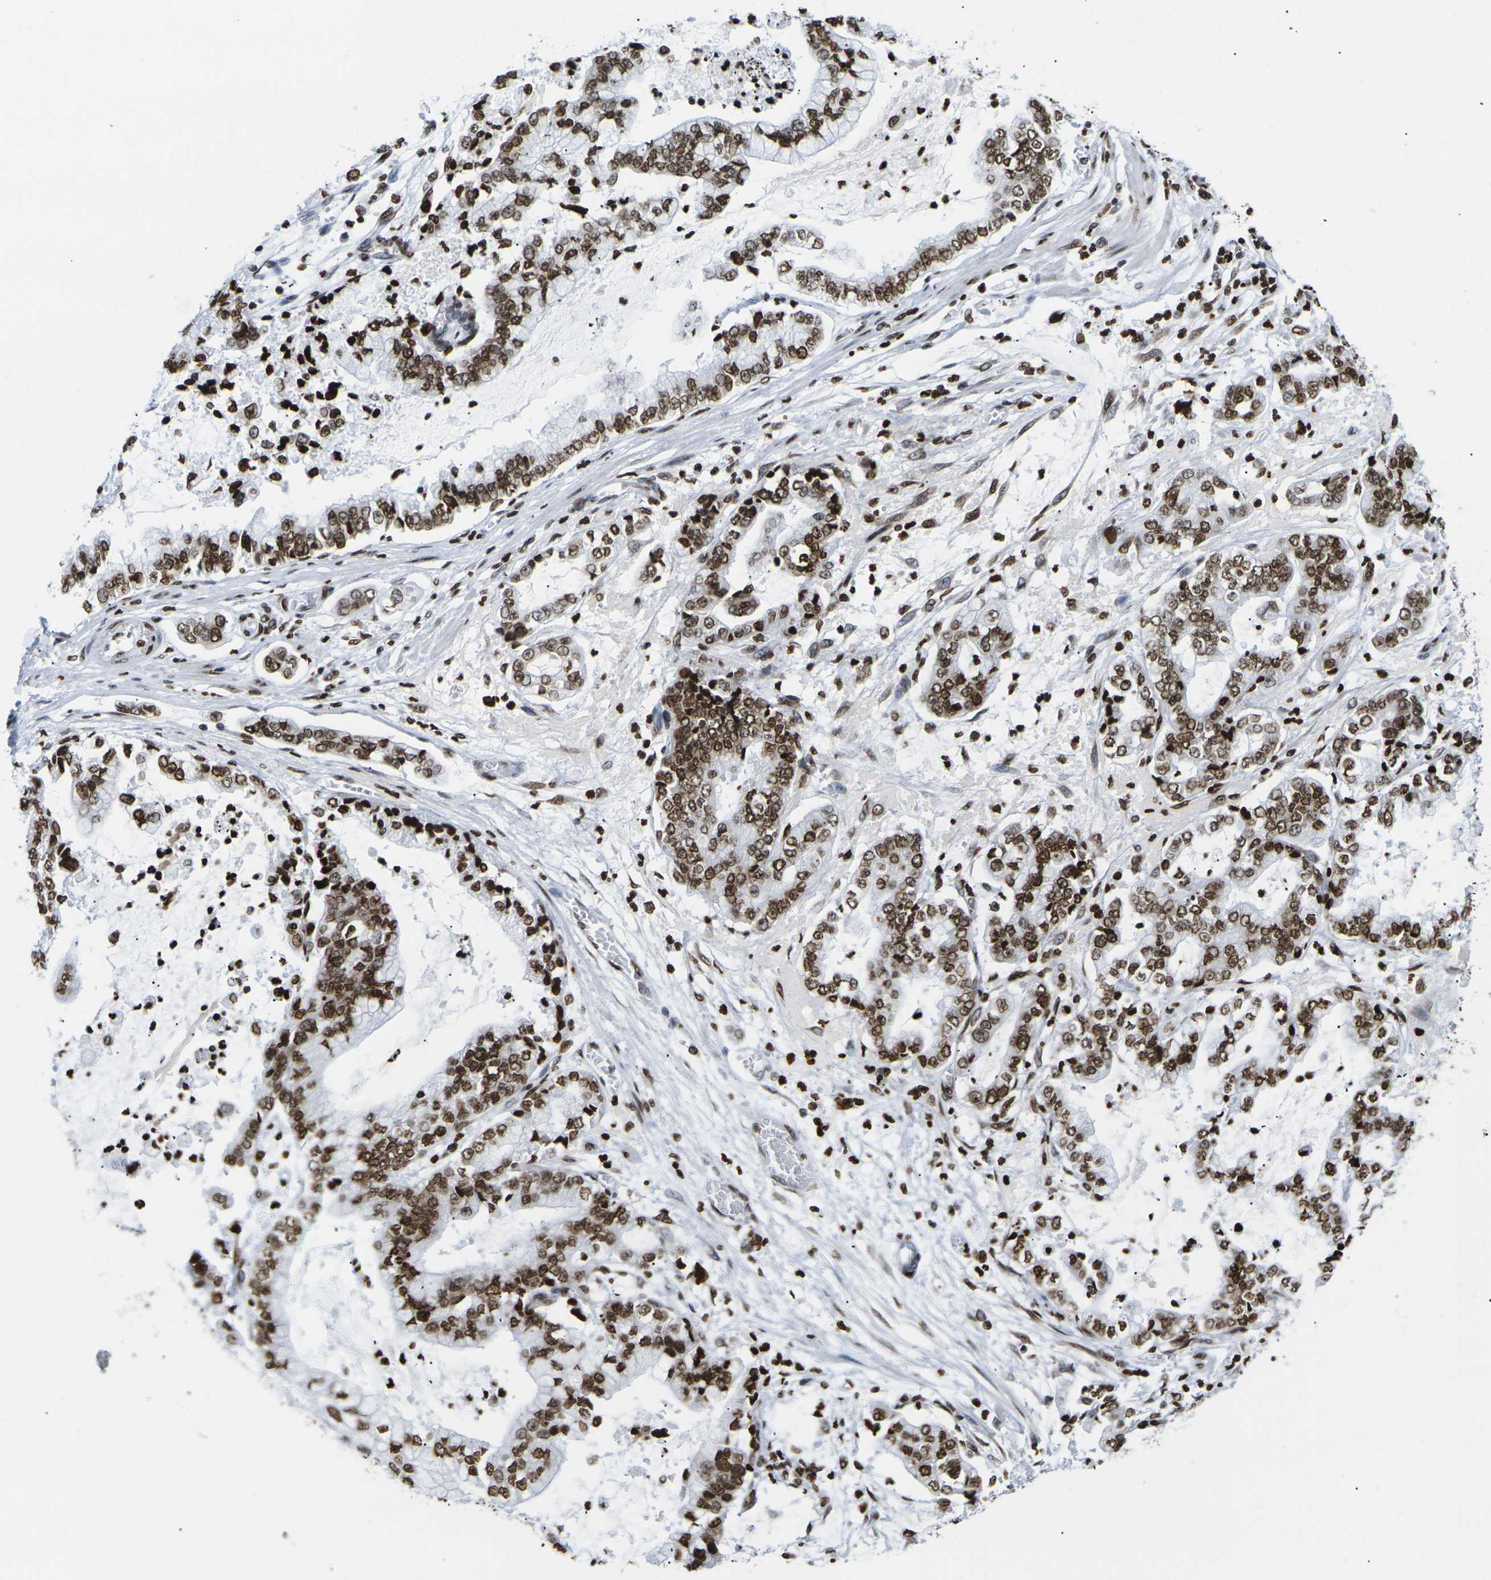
{"staining": {"intensity": "moderate", "quantity": ">75%", "location": "cytoplasmic/membranous,nuclear"}, "tissue": "stomach cancer", "cell_type": "Tumor cells", "image_type": "cancer", "snomed": [{"axis": "morphology", "description": "Adenocarcinoma, NOS"}, {"axis": "topography", "description": "Stomach"}], "caption": "A brown stain highlights moderate cytoplasmic/membranous and nuclear staining of a protein in human stomach cancer (adenocarcinoma) tumor cells.", "gene": "H2AC21", "patient": {"sex": "male", "age": 76}}